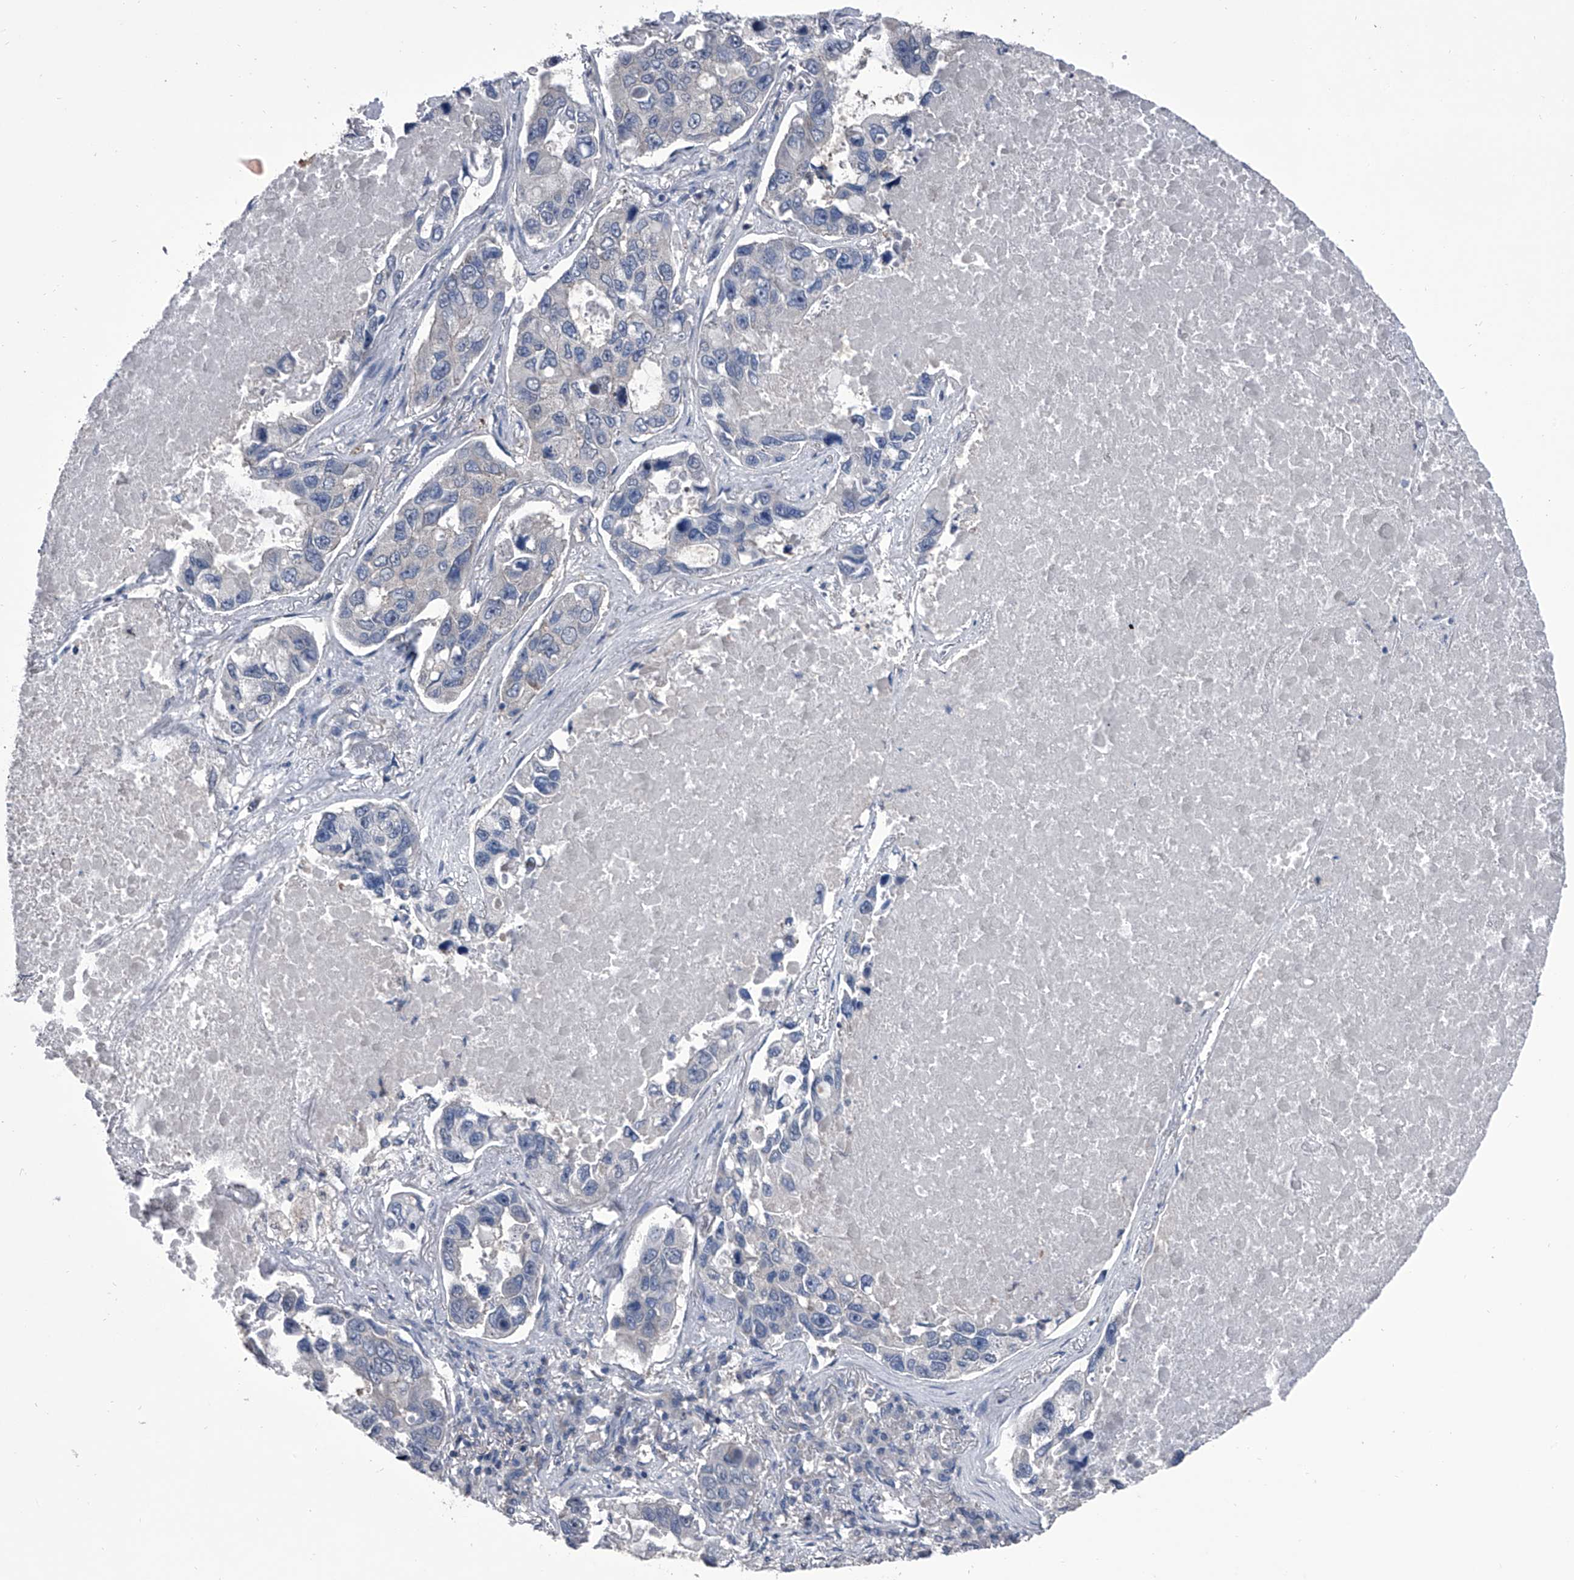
{"staining": {"intensity": "negative", "quantity": "none", "location": "none"}, "tissue": "lung cancer", "cell_type": "Tumor cells", "image_type": "cancer", "snomed": [{"axis": "morphology", "description": "Adenocarcinoma, NOS"}, {"axis": "topography", "description": "Lung"}], "caption": "Immunohistochemistry histopathology image of neoplastic tissue: human lung cancer stained with DAB shows no significant protein expression in tumor cells.", "gene": "PIP5K1A", "patient": {"sex": "male", "age": 64}}